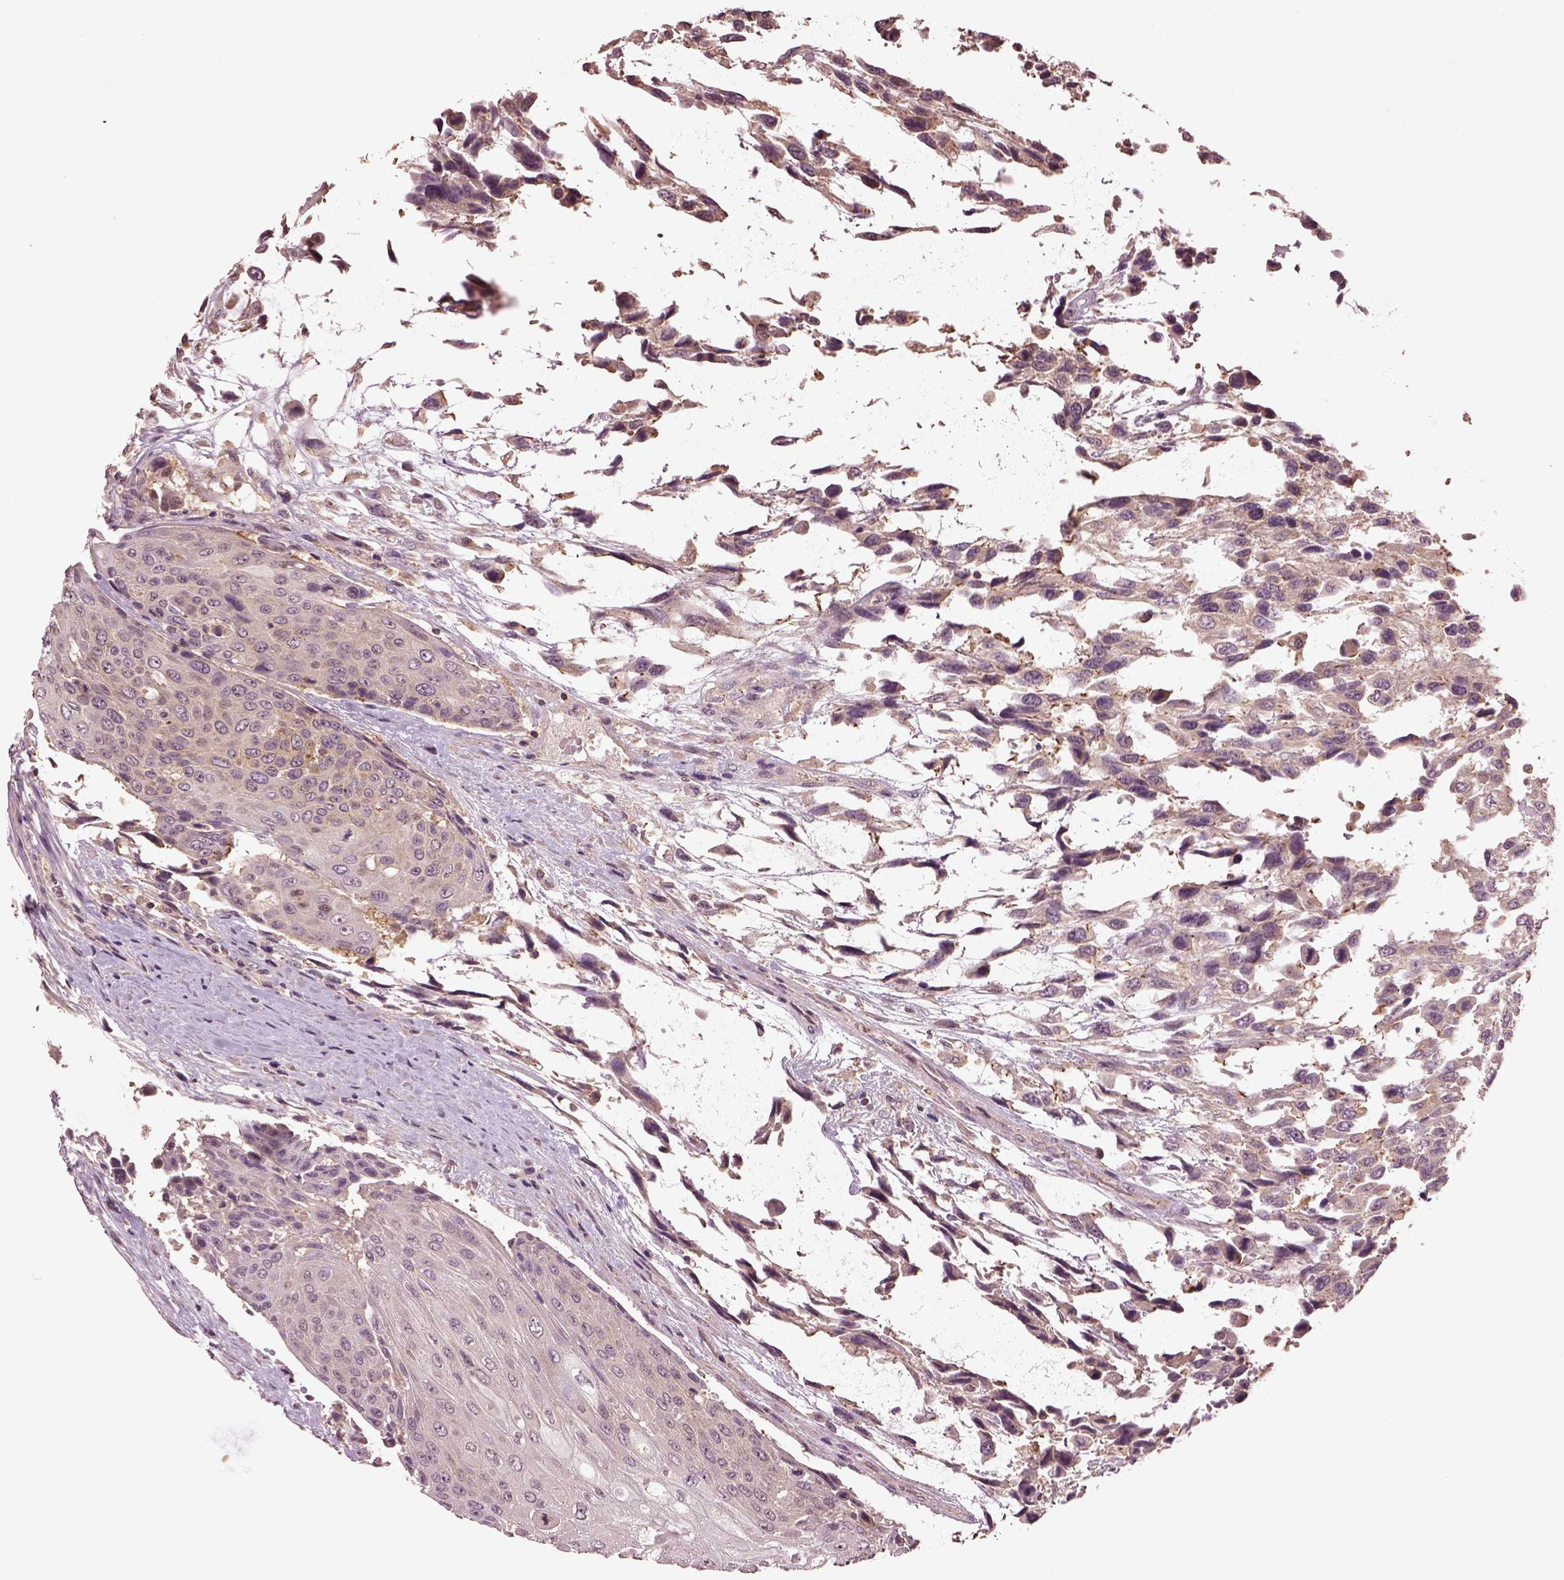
{"staining": {"intensity": "weak", "quantity": "25%-75%", "location": "cytoplasmic/membranous"}, "tissue": "urothelial cancer", "cell_type": "Tumor cells", "image_type": "cancer", "snomed": [{"axis": "morphology", "description": "Urothelial carcinoma, High grade"}, {"axis": "topography", "description": "Urinary bladder"}], "caption": "Immunohistochemical staining of human high-grade urothelial carcinoma displays weak cytoplasmic/membranous protein staining in about 25%-75% of tumor cells. (DAB (3,3'-diaminobenzidine) IHC with brightfield microscopy, high magnification).", "gene": "MTHFS", "patient": {"sex": "female", "age": 70}}